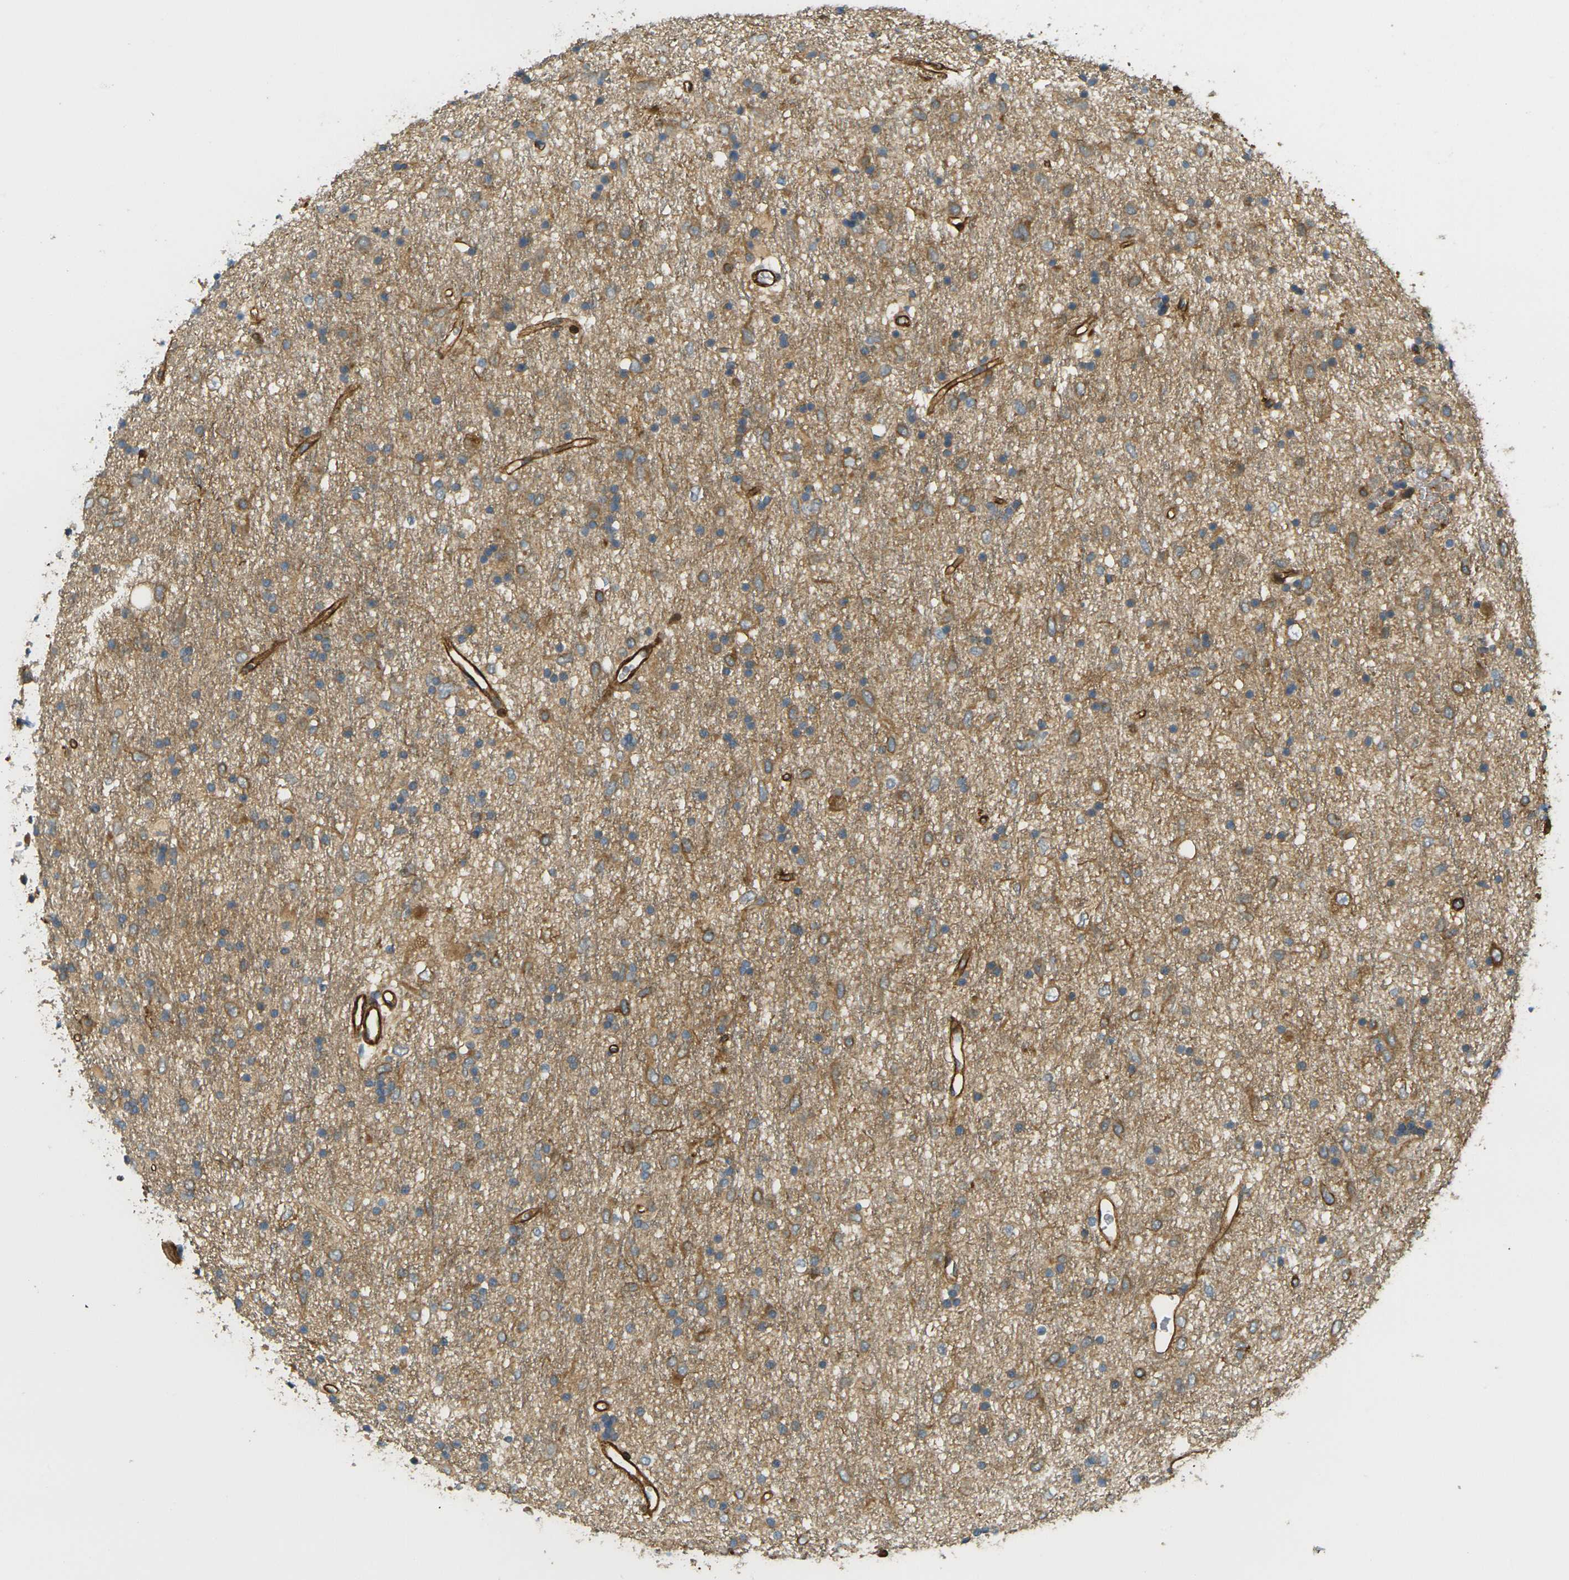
{"staining": {"intensity": "moderate", "quantity": "<25%", "location": "cytoplasmic/membranous"}, "tissue": "glioma", "cell_type": "Tumor cells", "image_type": "cancer", "snomed": [{"axis": "morphology", "description": "Glioma, malignant, Low grade"}, {"axis": "topography", "description": "Brain"}], "caption": "A brown stain shows moderate cytoplasmic/membranous positivity of a protein in human glioma tumor cells.", "gene": "CYTH3", "patient": {"sex": "male", "age": 77}}